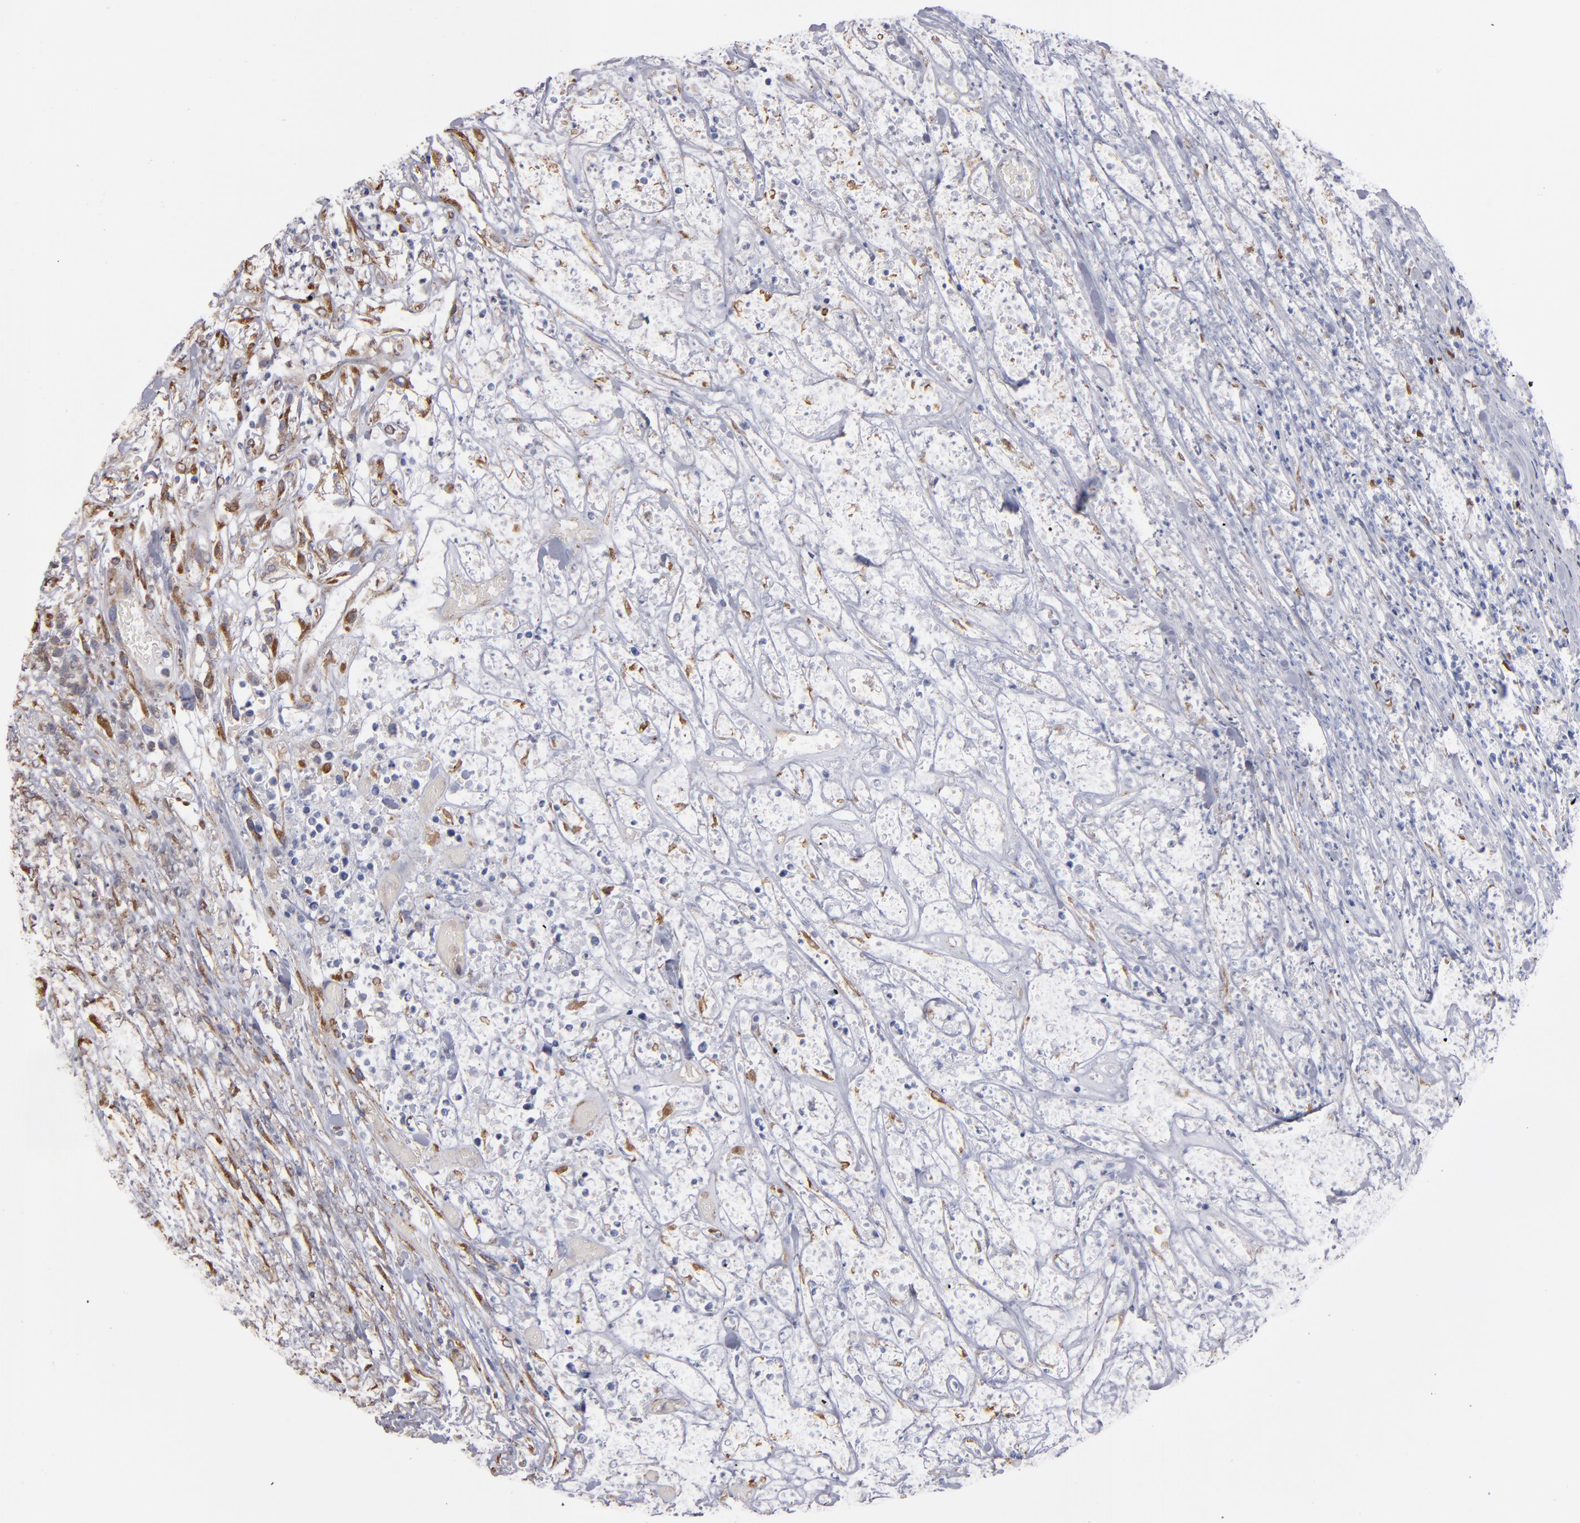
{"staining": {"intensity": "moderate", "quantity": "<25%", "location": "cytoplasmic/membranous"}, "tissue": "lymphoma", "cell_type": "Tumor cells", "image_type": "cancer", "snomed": [{"axis": "morphology", "description": "Malignant lymphoma, non-Hodgkin's type, High grade"}, {"axis": "topography", "description": "Lymph node"}], "caption": "Protein analysis of lymphoma tissue demonstrates moderate cytoplasmic/membranous expression in about <25% of tumor cells.", "gene": "PGRMC1", "patient": {"sex": "female", "age": 73}}